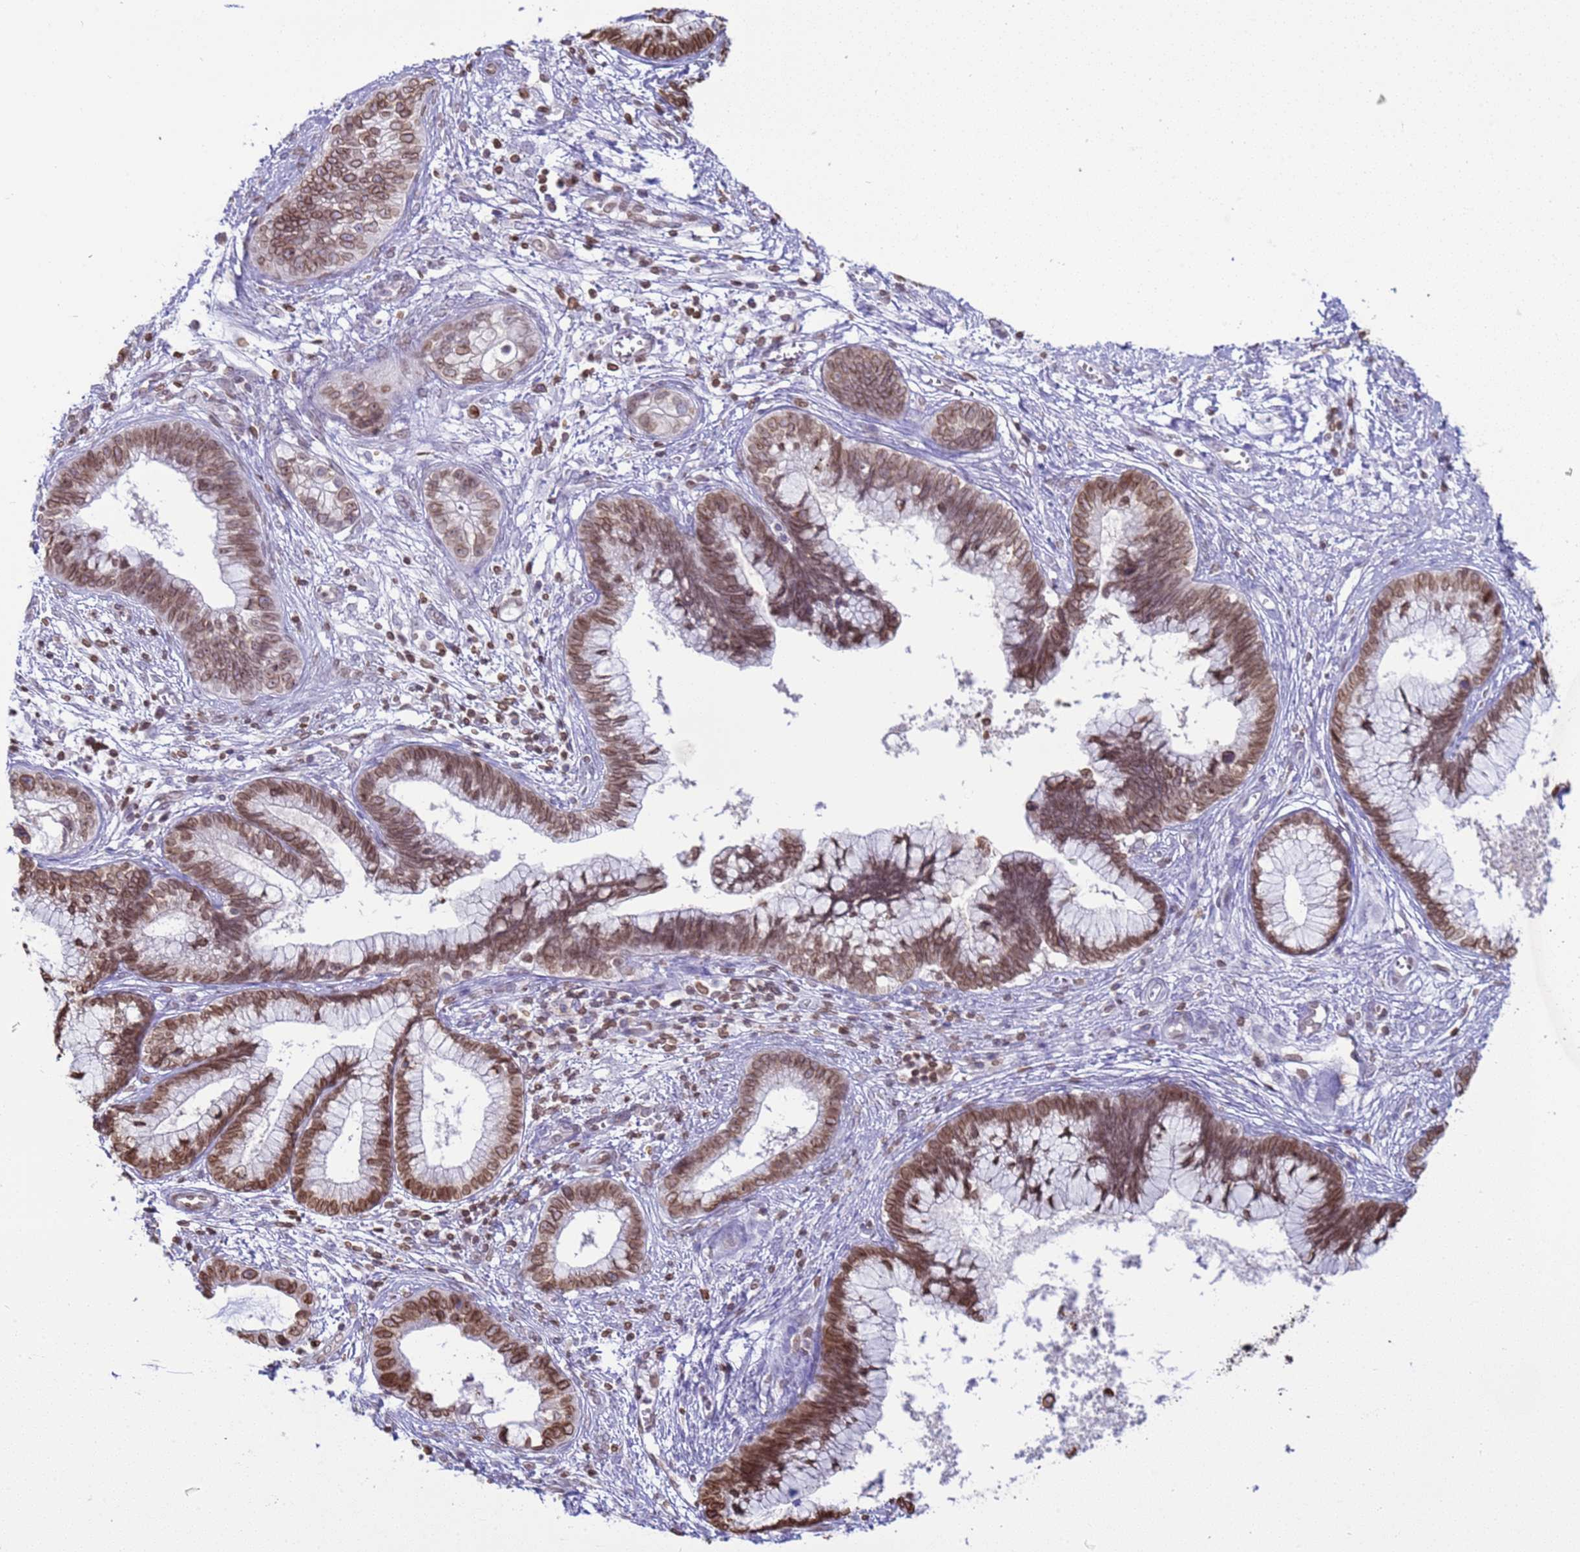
{"staining": {"intensity": "moderate", "quantity": ">75%", "location": "cytoplasmic/membranous,nuclear"}, "tissue": "cervical cancer", "cell_type": "Tumor cells", "image_type": "cancer", "snomed": [{"axis": "morphology", "description": "Adenocarcinoma, NOS"}, {"axis": "topography", "description": "Cervix"}], "caption": "This image exhibits IHC staining of human cervical cancer (adenocarcinoma), with medium moderate cytoplasmic/membranous and nuclear staining in about >75% of tumor cells.", "gene": "DHX37", "patient": {"sex": "female", "age": 44}}